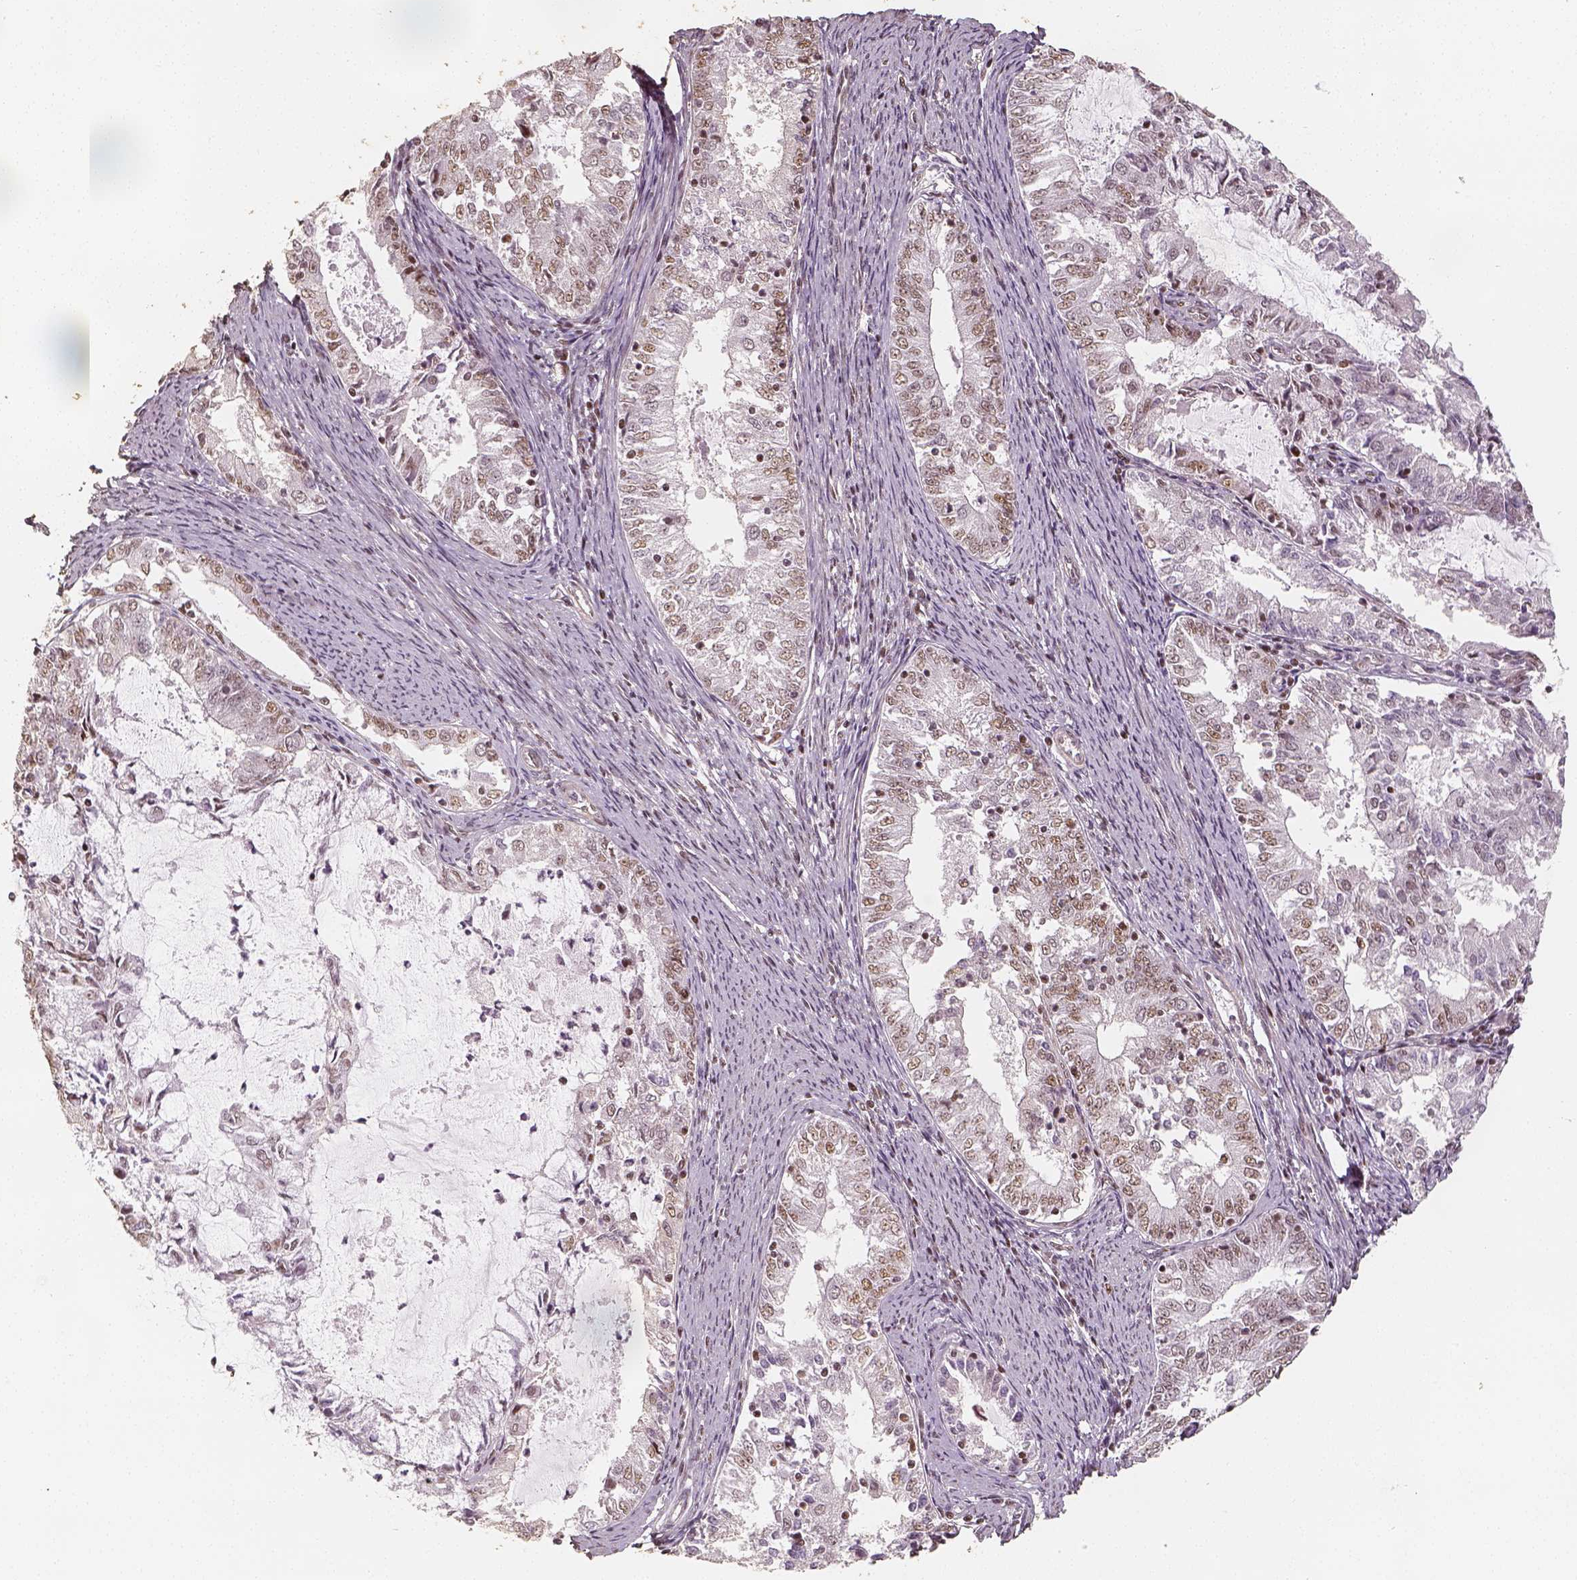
{"staining": {"intensity": "weak", "quantity": "25%-75%", "location": "nuclear"}, "tissue": "endometrial cancer", "cell_type": "Tumor cells", "image_type": "cancer", "snomed": [{"axis": "morphology", "description": "Adenocarcinoma, NOS"}, {"axis": "topography", "description": "Endometrium"}], "caption": "Immunohistochemistry (IHC) (DAB) staining of human endometrial adenocarcinoma demonstrates weak nuclear protein staining in approximately 25%-75% of tumor cells.", "gene": "HDAC1", "patient": {"sex": "female", "age": 57}}